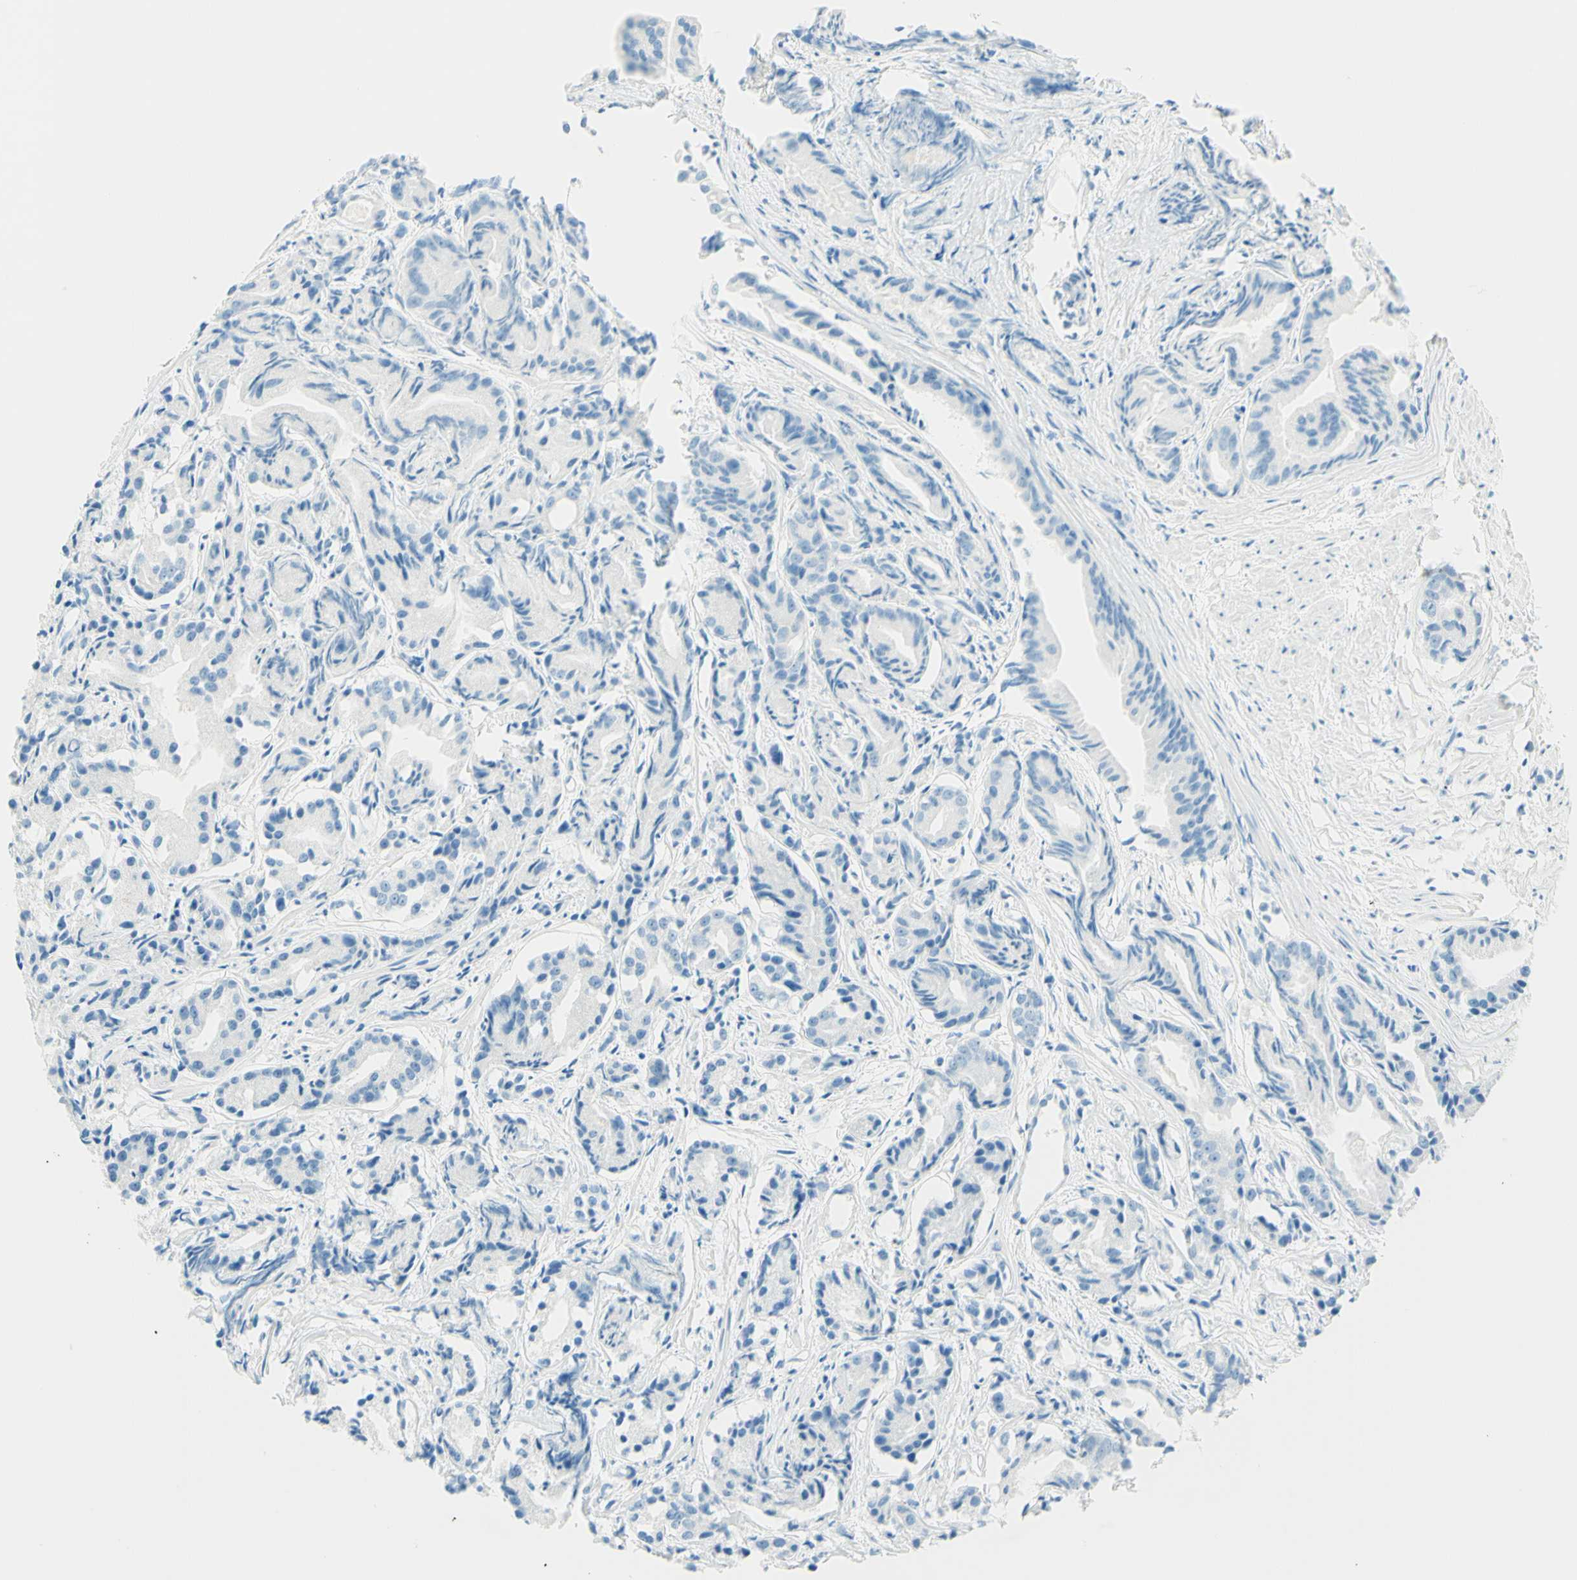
{"staining": {"intensity": "negative", "quantity": "none", "location": "none"}, "tissue": "prostate cancer", "cell_type": "Tumor cells", "image_type": "cancer", "snomed": [{"axis": "morphology", "description": "Adenocarcinoma, Low grade"}, {"axis": "topography", "description": "Prostate"}], "caption": "Prostate cancer (low-grade adenocarcinoma) was stained to show a protein in brown. There is no significant staining in tumor cells.", "gene": "FMR1NB", "patient": {"sex": "male", "age": 72}}